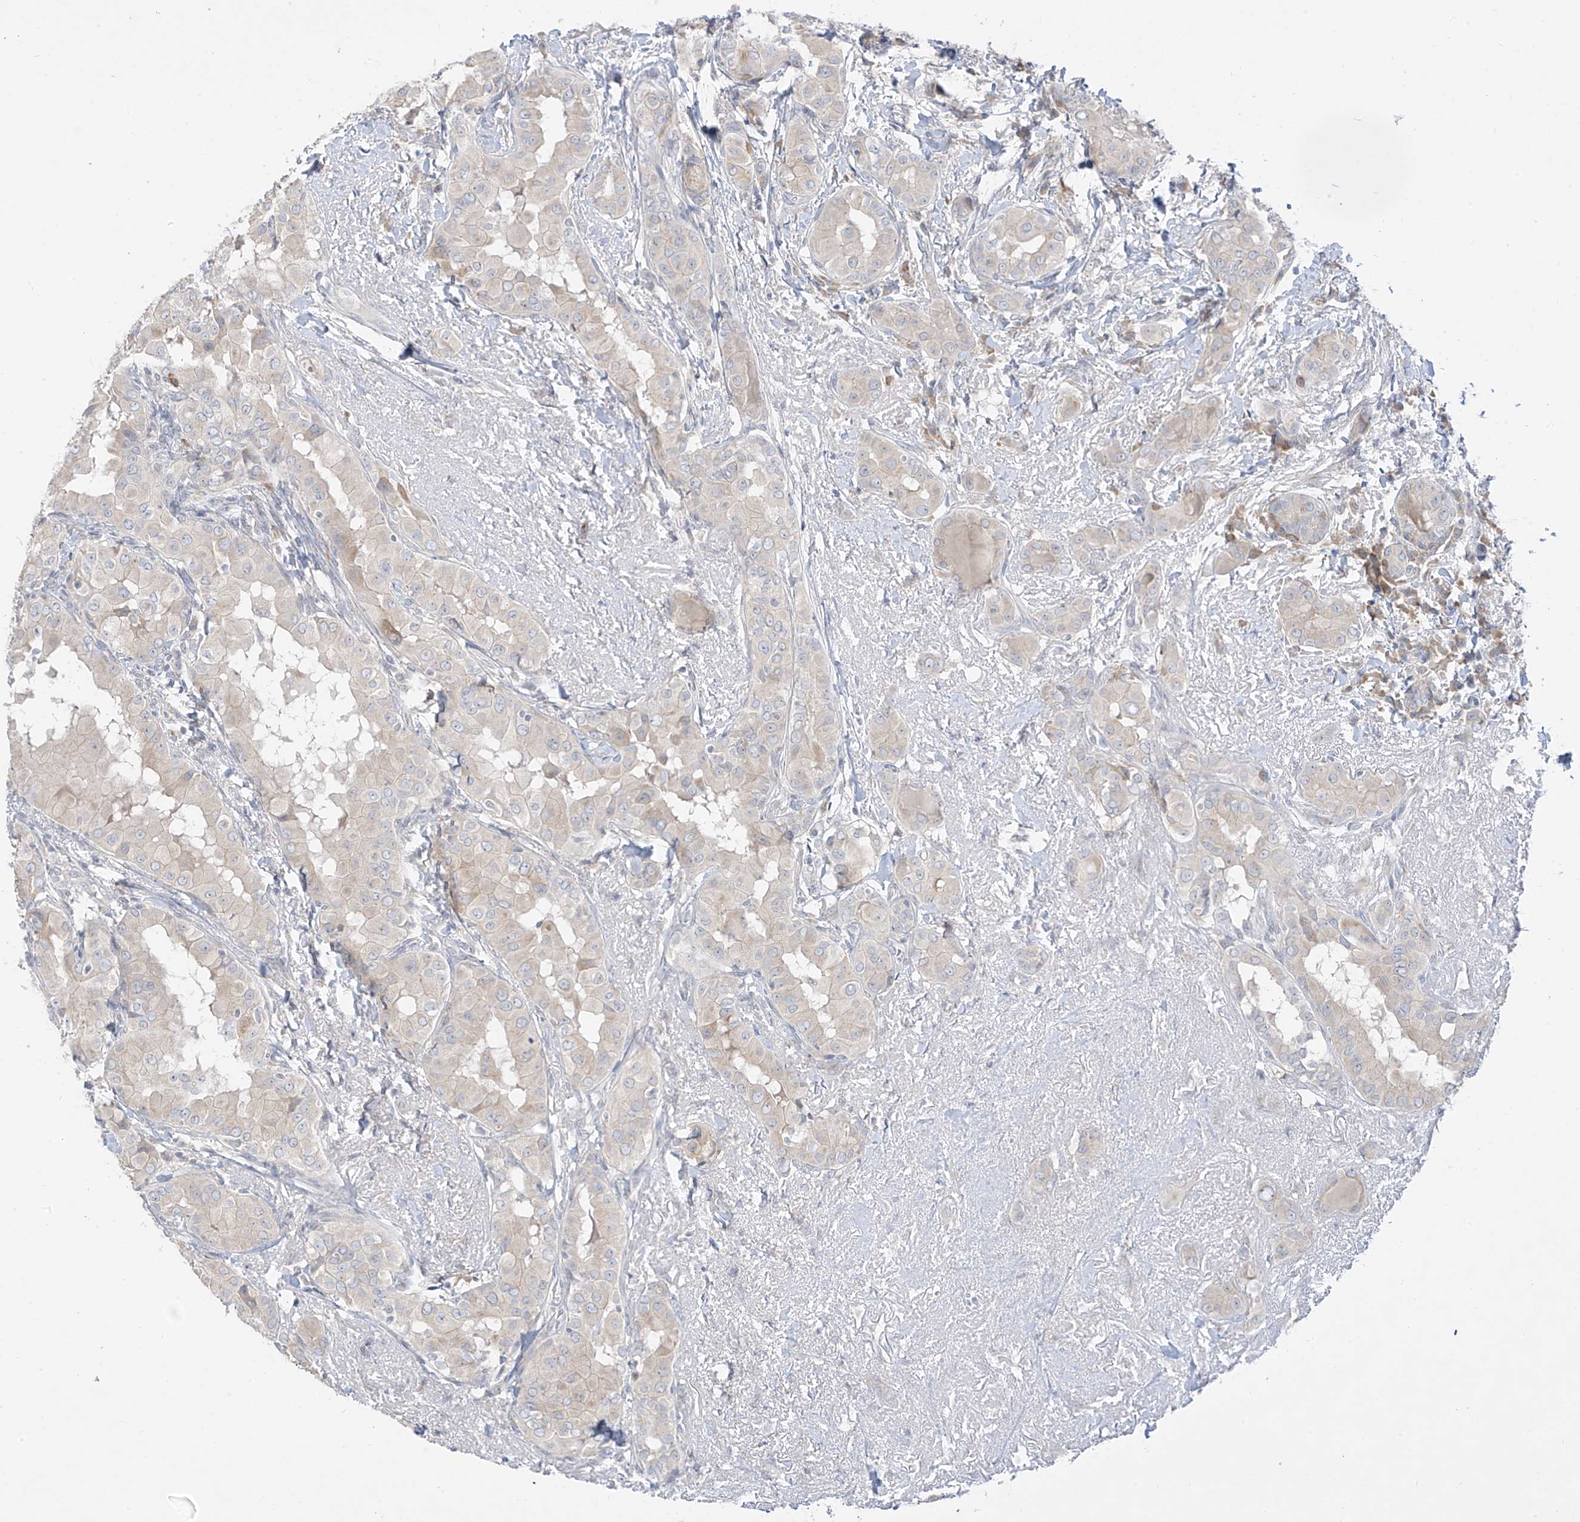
{"staining": {"intensity": "negative", "quantity": "none", "location": "none"}, "tissue": "thyroid cancer", "cell_type": "Tumor cells", "image_type": "cancer", "snomed": [{"axis": "morphology", "description": "Papillary adenocarcinoma, NOS"}, {"axis": "topography", "description": "Thyroid gland"}], "caption": "Immunohistochemistry (IHC) image of neoplastic tissue: human thyroid cancer stained with DAB demonstrates no significant protein expression in tumor cells. (DAB IHC, high magnification).", "gene": "C2orf42", "patient": {"sex": "male", "age": 33}}